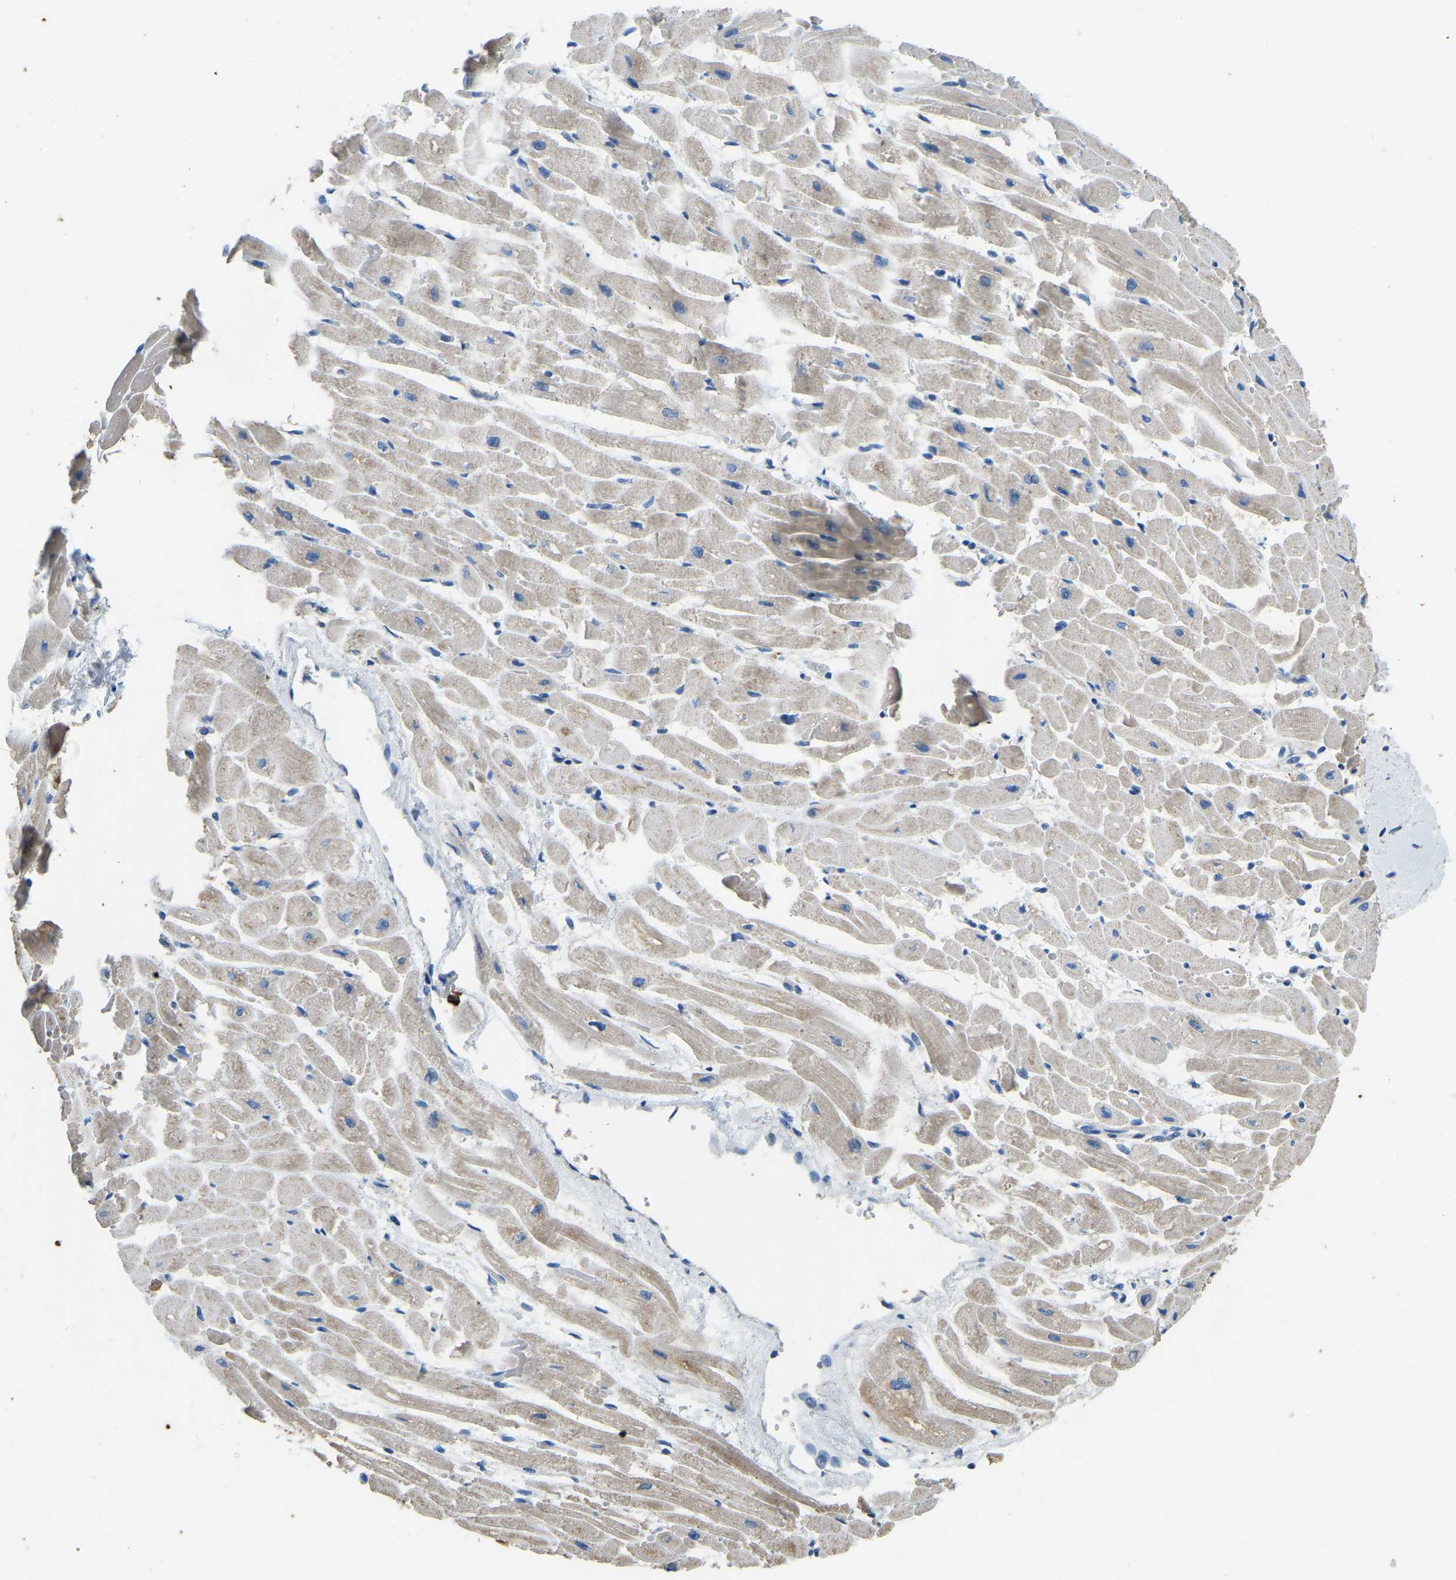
{"staining": {"intensity": "moderate", "quantity": "25%-75%", "location": "cytoplasmic/membranous"}, "tissue": "heart muscle", "cell_type": "Cardiomyocytes", "image_type": "normal", "snomed": [{"axis": "morphology", "description": "Normal tissue, NOS"}, {"axis": "topography", "description": "Heart"}], "caption": "Moderate cytoplasmic/membranous expression is seen in approximately 25%-75% of cardiomyocytes in benign heart muscle.", "gene": "ZNF200", "patient": {"sex": "male", "age": 45}}